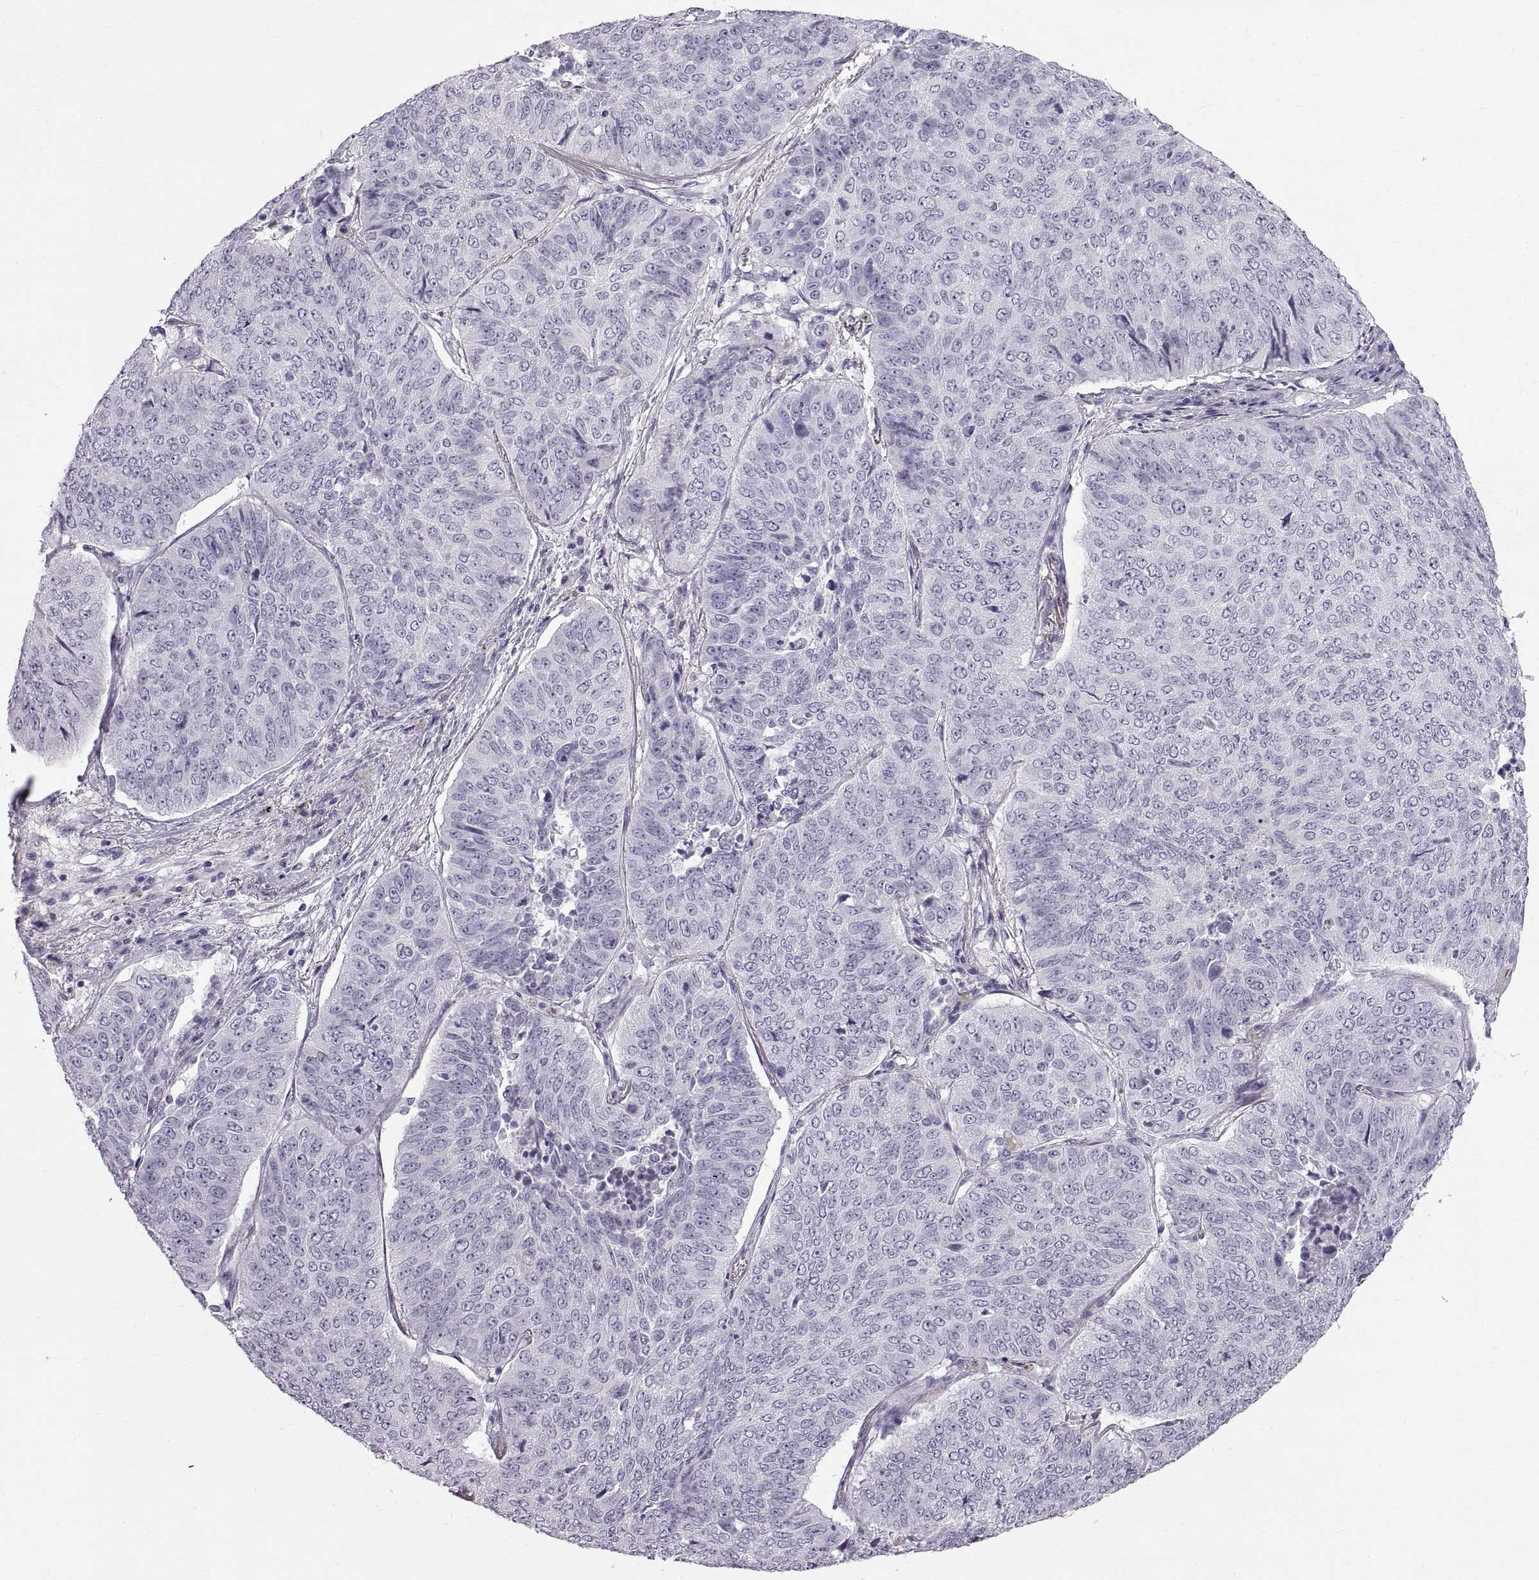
{"staining": {"intensity": "negative", "quantity": "none", "location": "none"}, "tissue": "lung cancer", "cell_type": "Tumor cells", "image_type": "cancer", "snomed": [{"axis": "morphology", "description": "Normal tissue, NOS"}, {"axis": "morphology", "description": "Squamous cell carcinoma, NOS"}, {"axis": "topography", "description": "Bronchus"}, {"axis": "topography", "description": "Lung"}], "caption": "This is a image of immunohistochemistry staining of lung cancer (squamous cell carcinoma), which shows no staining in tumor cells. The staining is performed using DAB brown chromogen with nuclei counter-stained in using hematoxylin.", "gene": "WFDC8", "patient": {"sex": "male", "age": 64}}